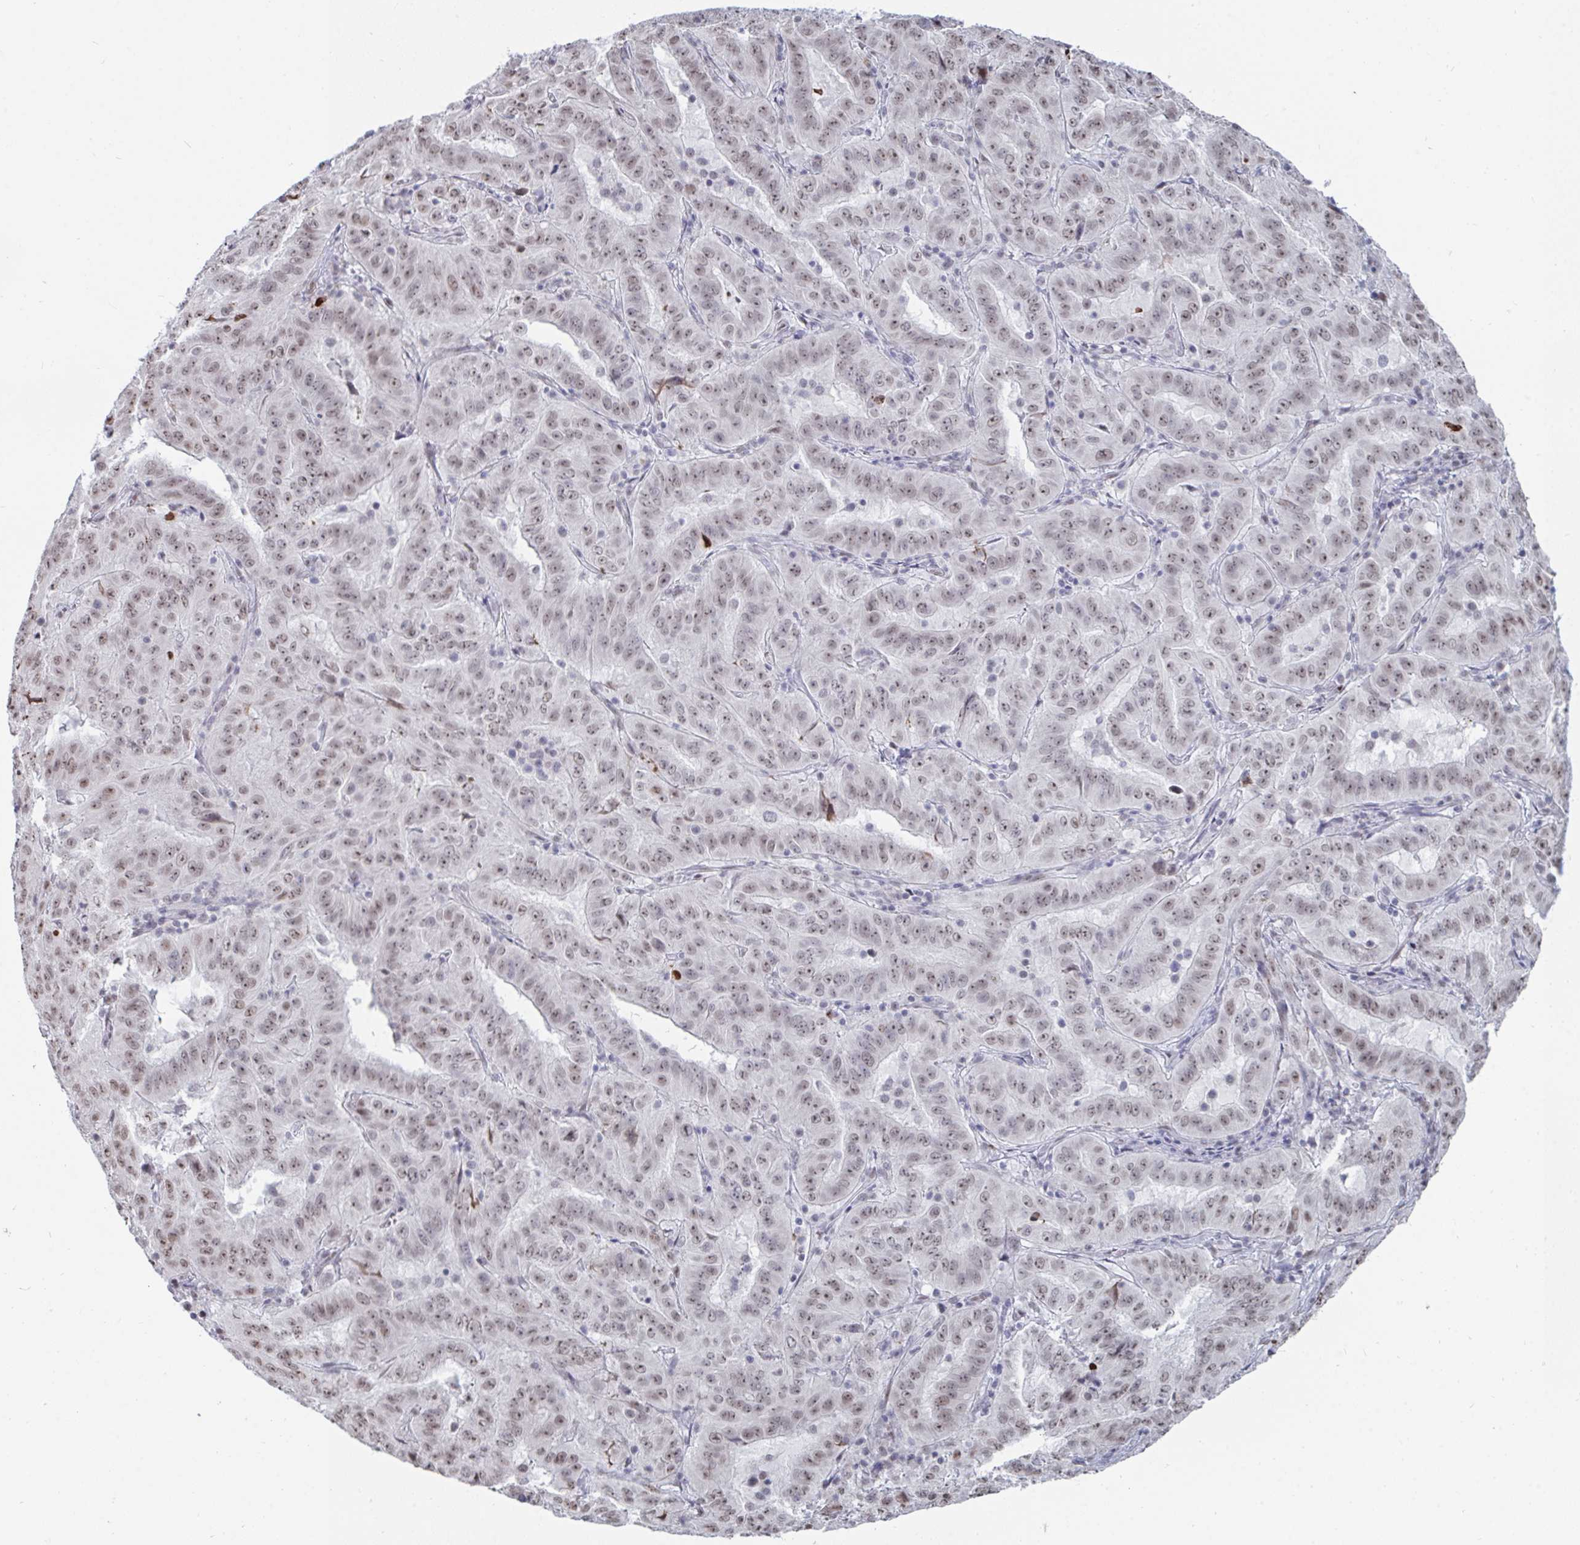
{"staining": {"intensity": "moderate", "quantity": "25%-75%", "location": "nuclear"}, "tissue": "pancreatic cancer", "cell_type": "Tumor cells", "image_type": "cancer", "snomed": [{"axis": "morphology", "description": "Adenocarcinoma, NOS"}, {"axis": "topography", "description": "Pancreas"}], "caption": "Protein expression analysis of human pancreatic adenocarcinoma reveals moderate nuclear expression in about 25%-75% of tumor cells. (brown staining indicates protein expression, while blue staining denotes nuclei).", "gene": "TRIP12", "patient": {"sex": "male", "age": 63}}